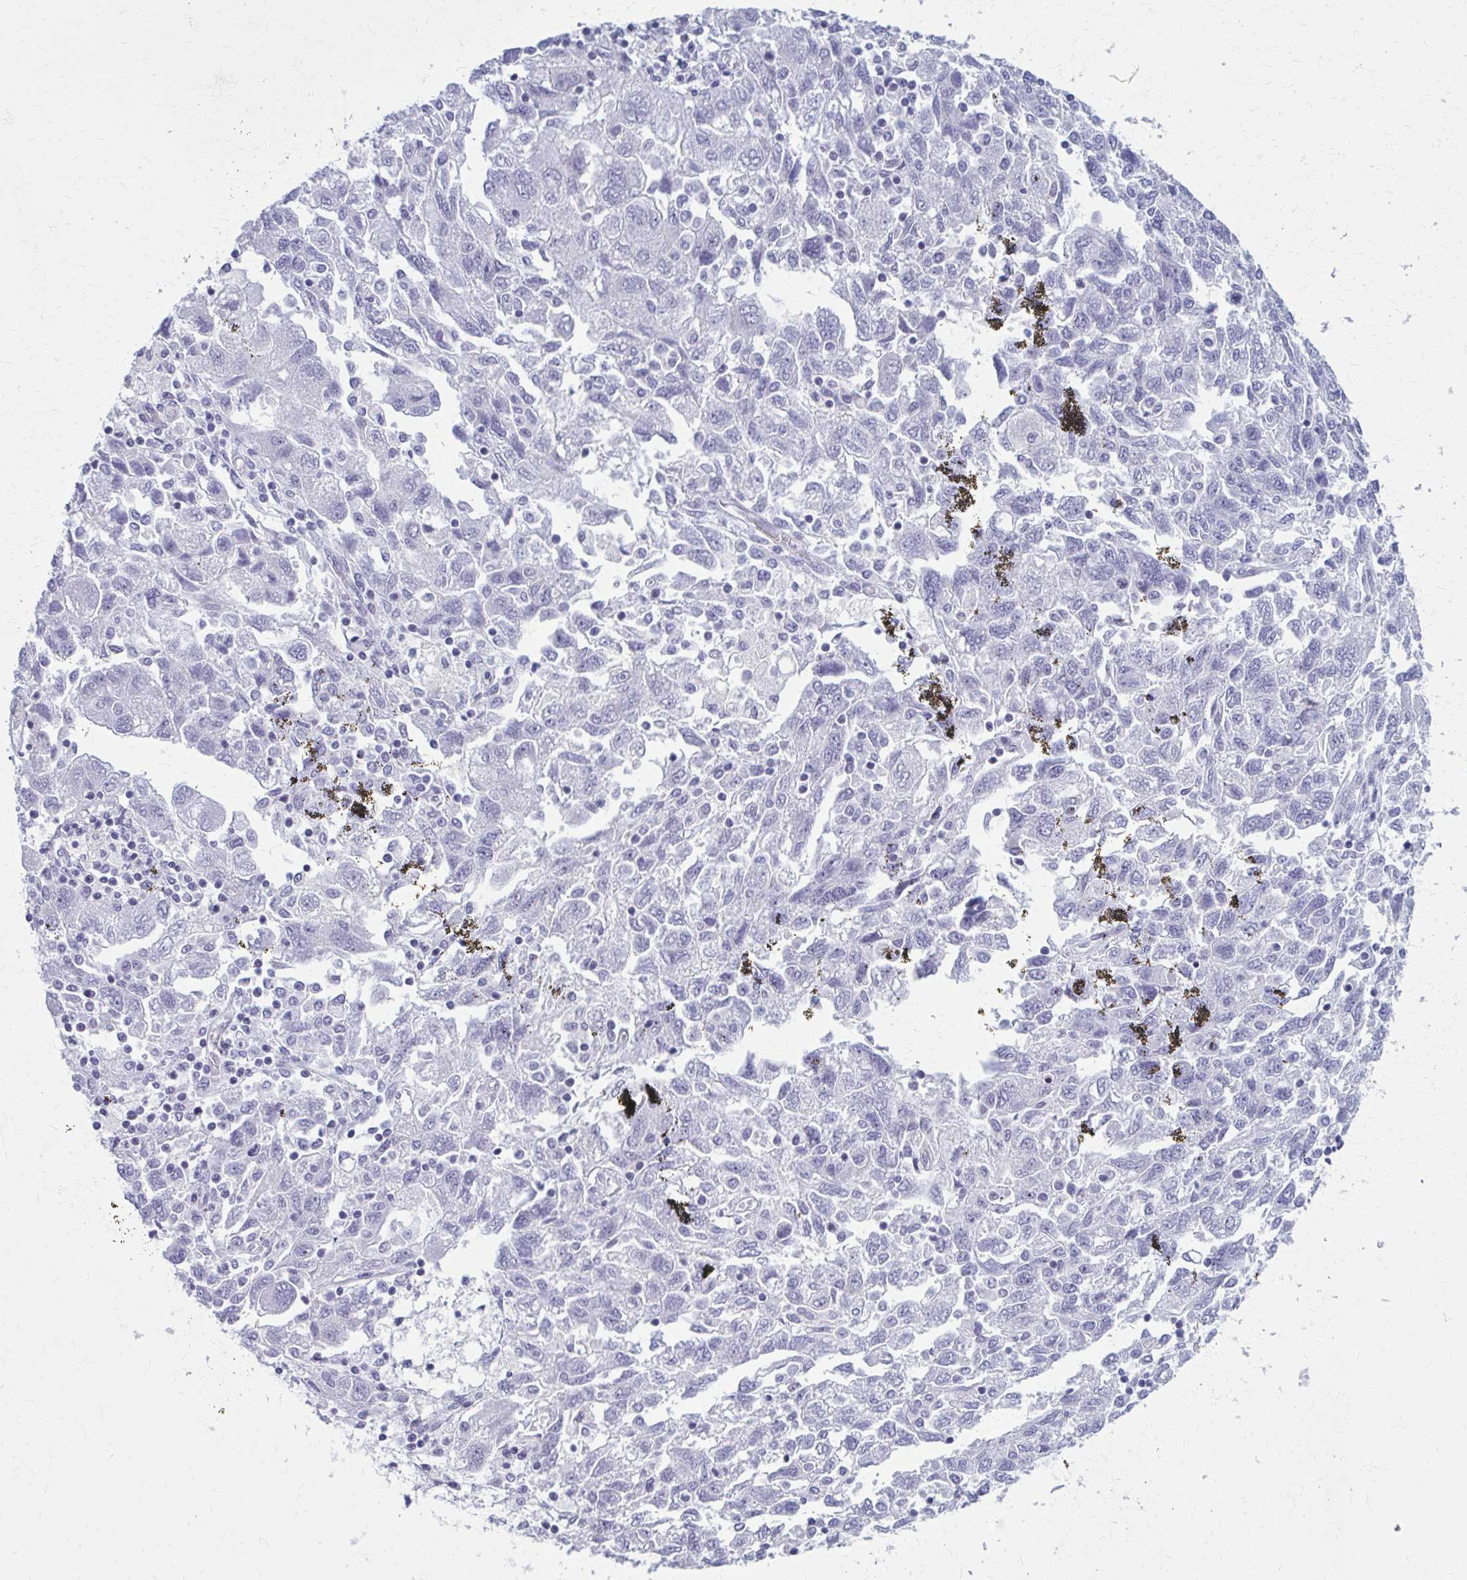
{"staining": {"intensity": "negative", "quantity": "none", "location": "none"}, "tissue": "ovarian cancer", "cell_type": "Tumor cells", "image_type": "cancer", "snomed": [{"axis": "morphology", "description": "Carcinoma, NOS"}, {"axis": "morphology", "description": "Cystadenocarcinoma, serous, NOS"}, {"axis": "topography", "description": "Ovary"}], "caption": "Histopathology image shows no protein staining in tumor cells of carcinoma (ovarian) tissue. (Stains: DAB IHC with hematoxylin counter stain, Microscopy: brightfield microscopy at high magnification).", "gene": "CASQ2", "patient": {"sex": "female", "age": 69}}